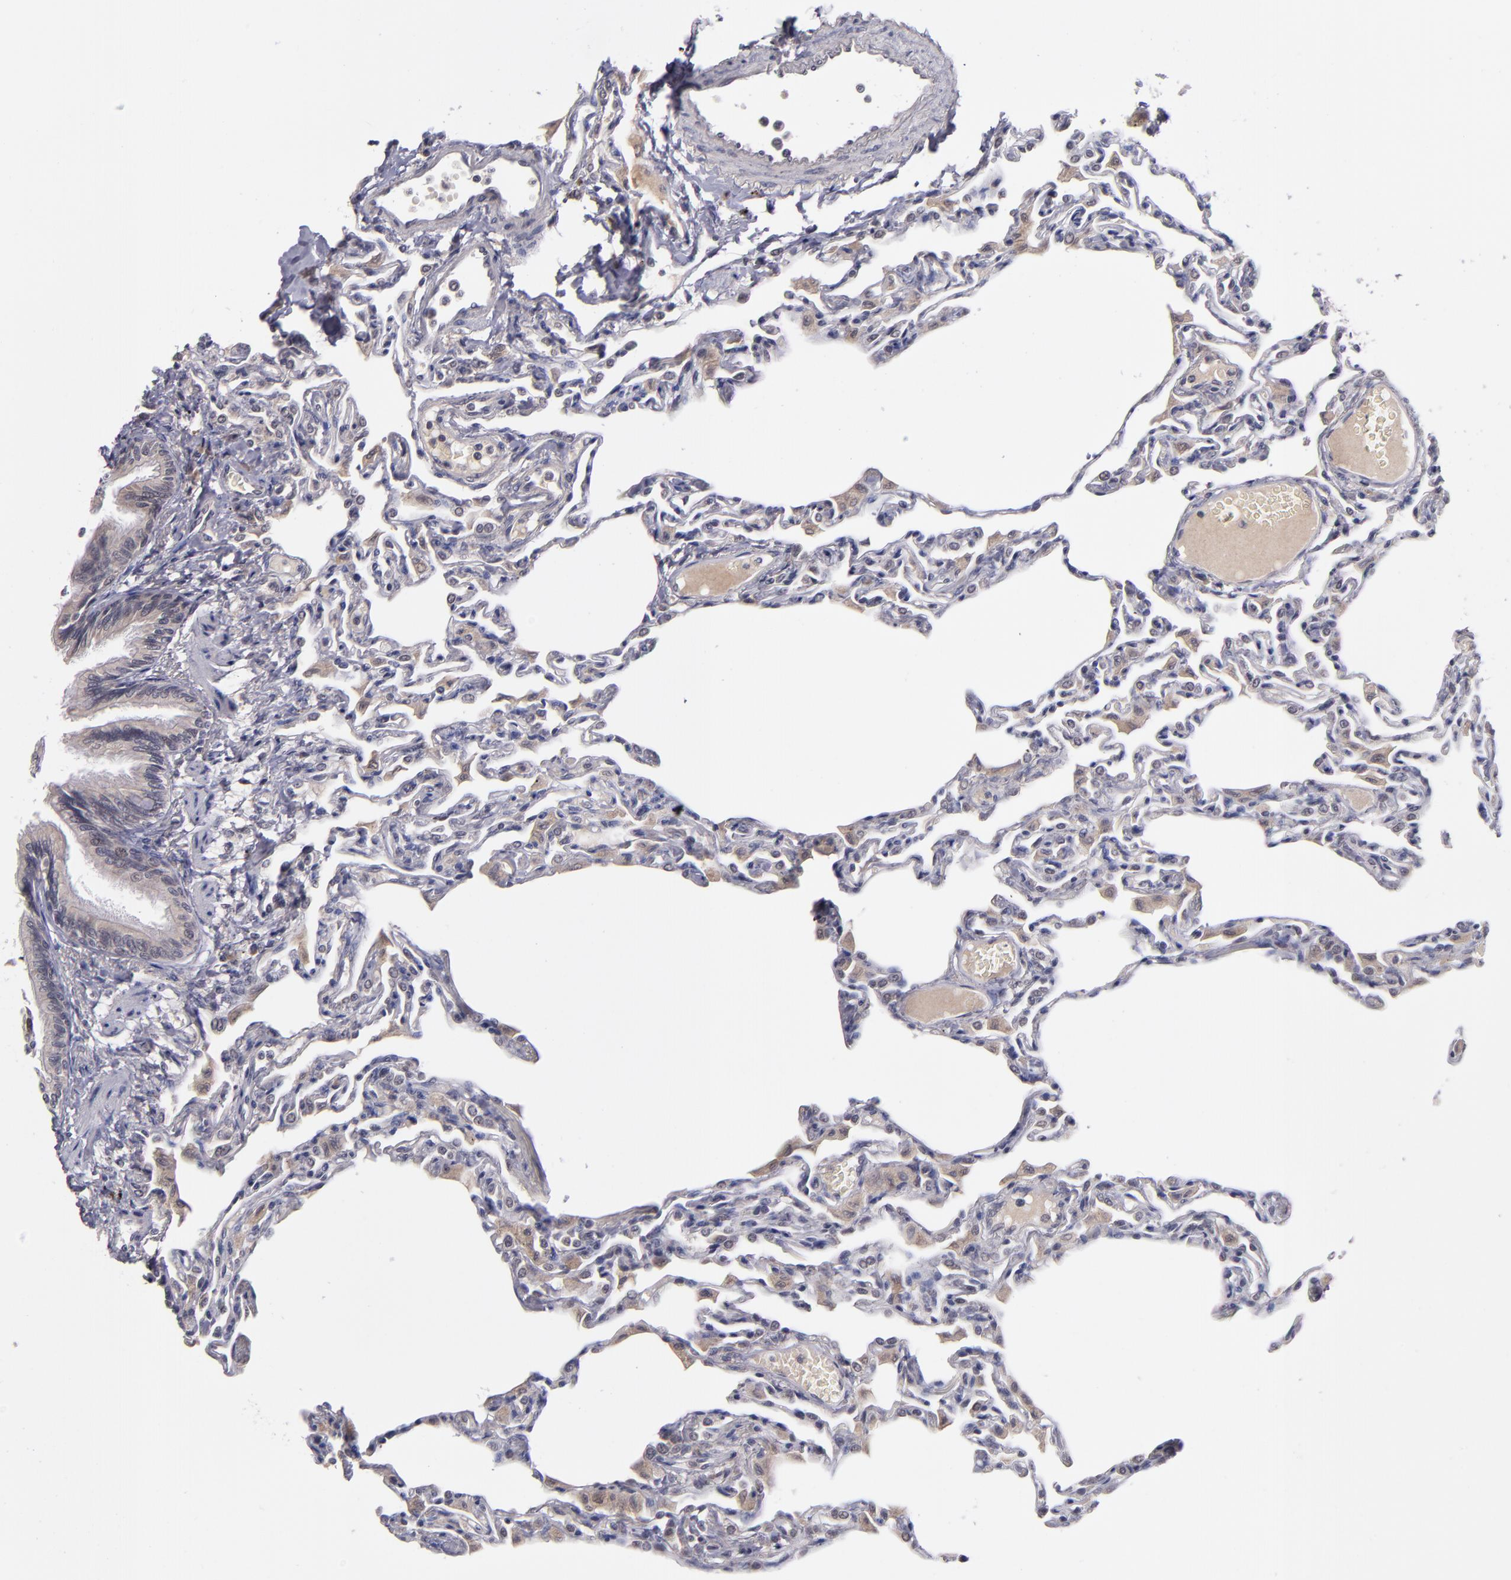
{"staining": {"intensity": "negative", "quantity": "none", "location": "none"}, "tissue": "lung", "cell_type": "Alveolar cells", "image_type": "normal", "snomed": [{"axis": "morphology", "description": "Normal tissue, NOS"}, {"axis": "topography", "description": "Lung"}], "caption": "IHC of unremarkable human lung exhibits no positivity in alveolar cells.", "gene": "CDC7", "patient": {"sex": "female", "age": 49}}